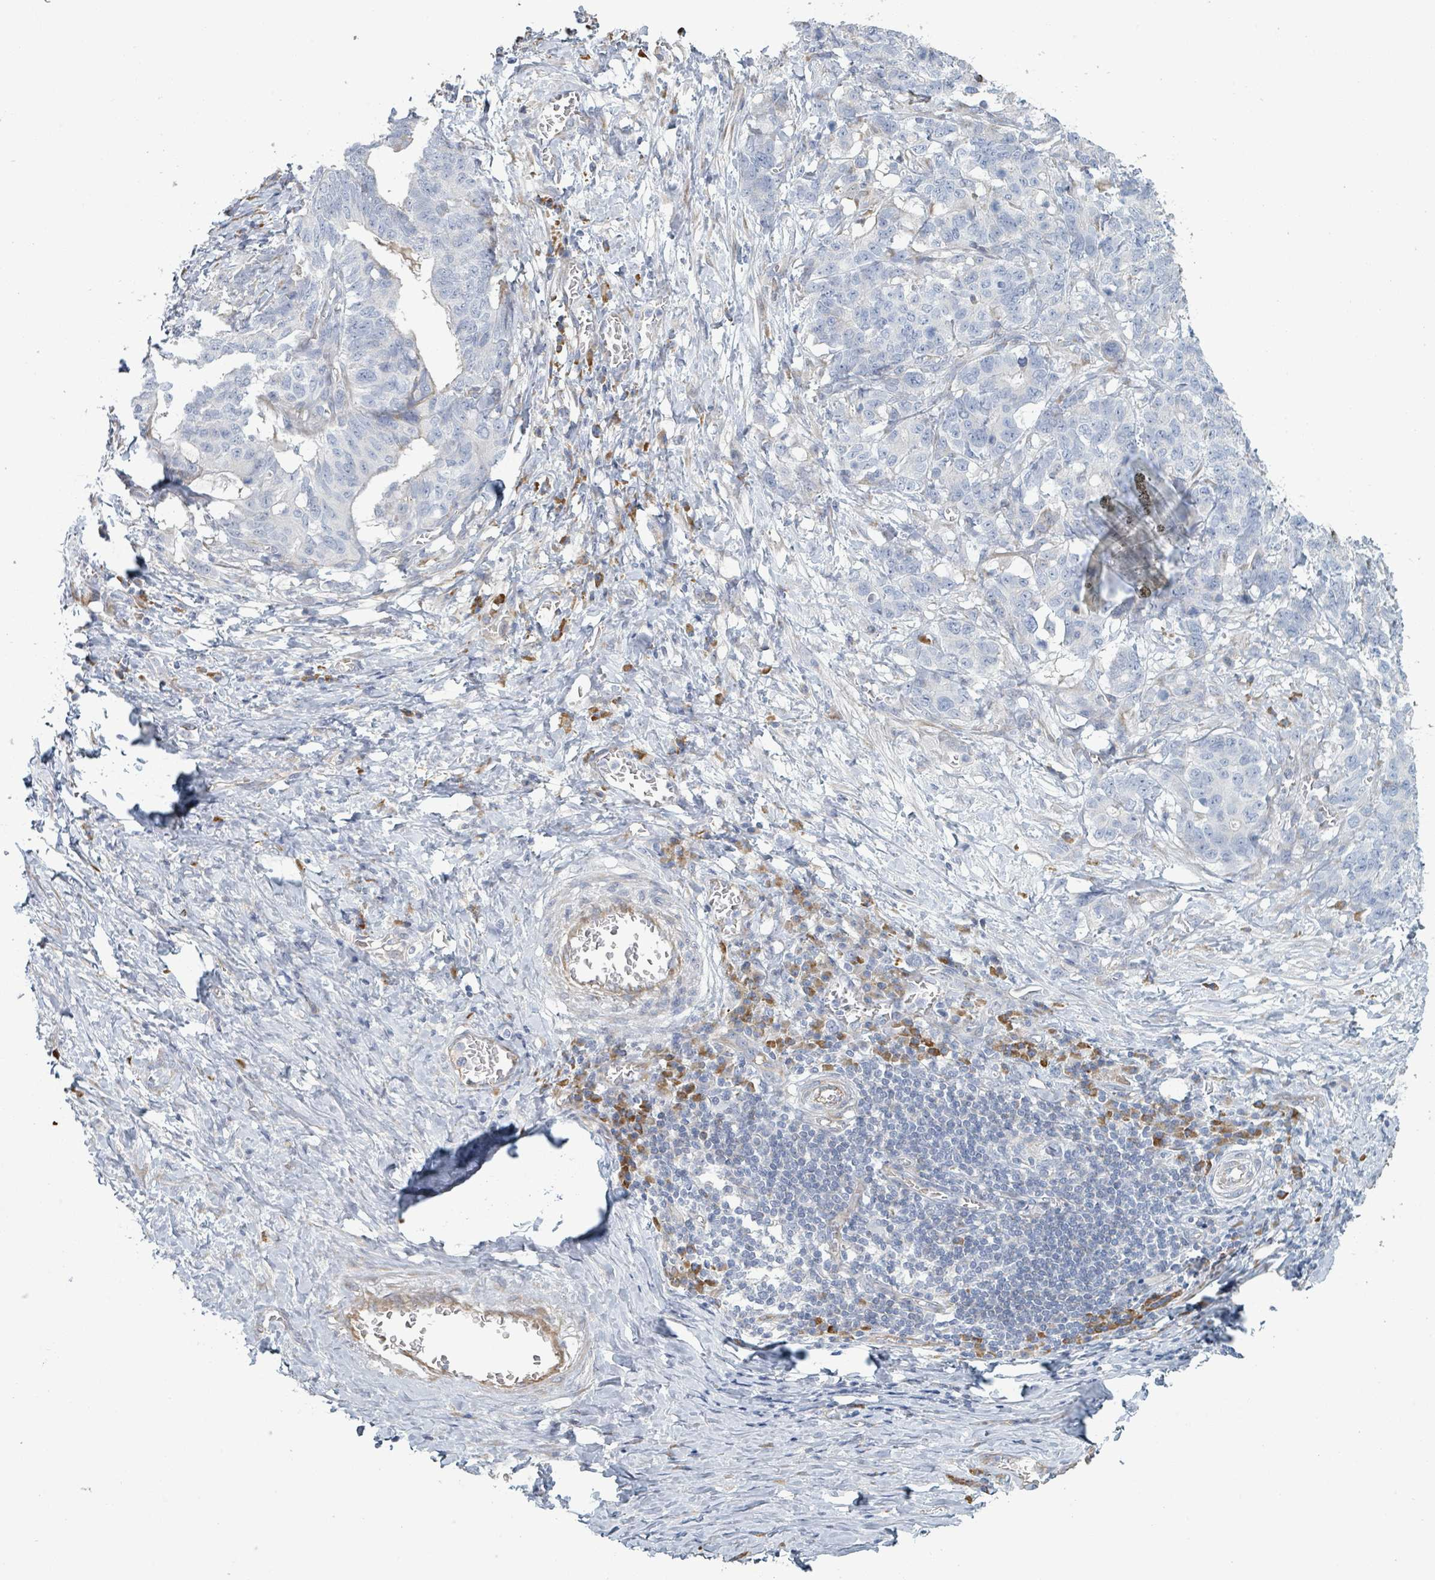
{"staining": {"intensity": "negative", "quantity": "none", "location": "none"}, "tissue": "stomach cancer", "cell_type": "Tumor cells", "image_type": "cancer", "snomed": [{"axis": "morphology", "description": "Normal tissue, NOS"}, {"axis": "morphology", "description": "Adenocarcinoma, NOS"}, {"axis": "topography", "description": "Stomach"}], "caption": "A high-resolution image shows immunohistochemistry (IHC) staining of stomach cancer (adenocarcinoma), which exhibits no significant staining in tumor cells.", "gene": "RAB33B", "patient": {"sex": "female", "age": 64}}